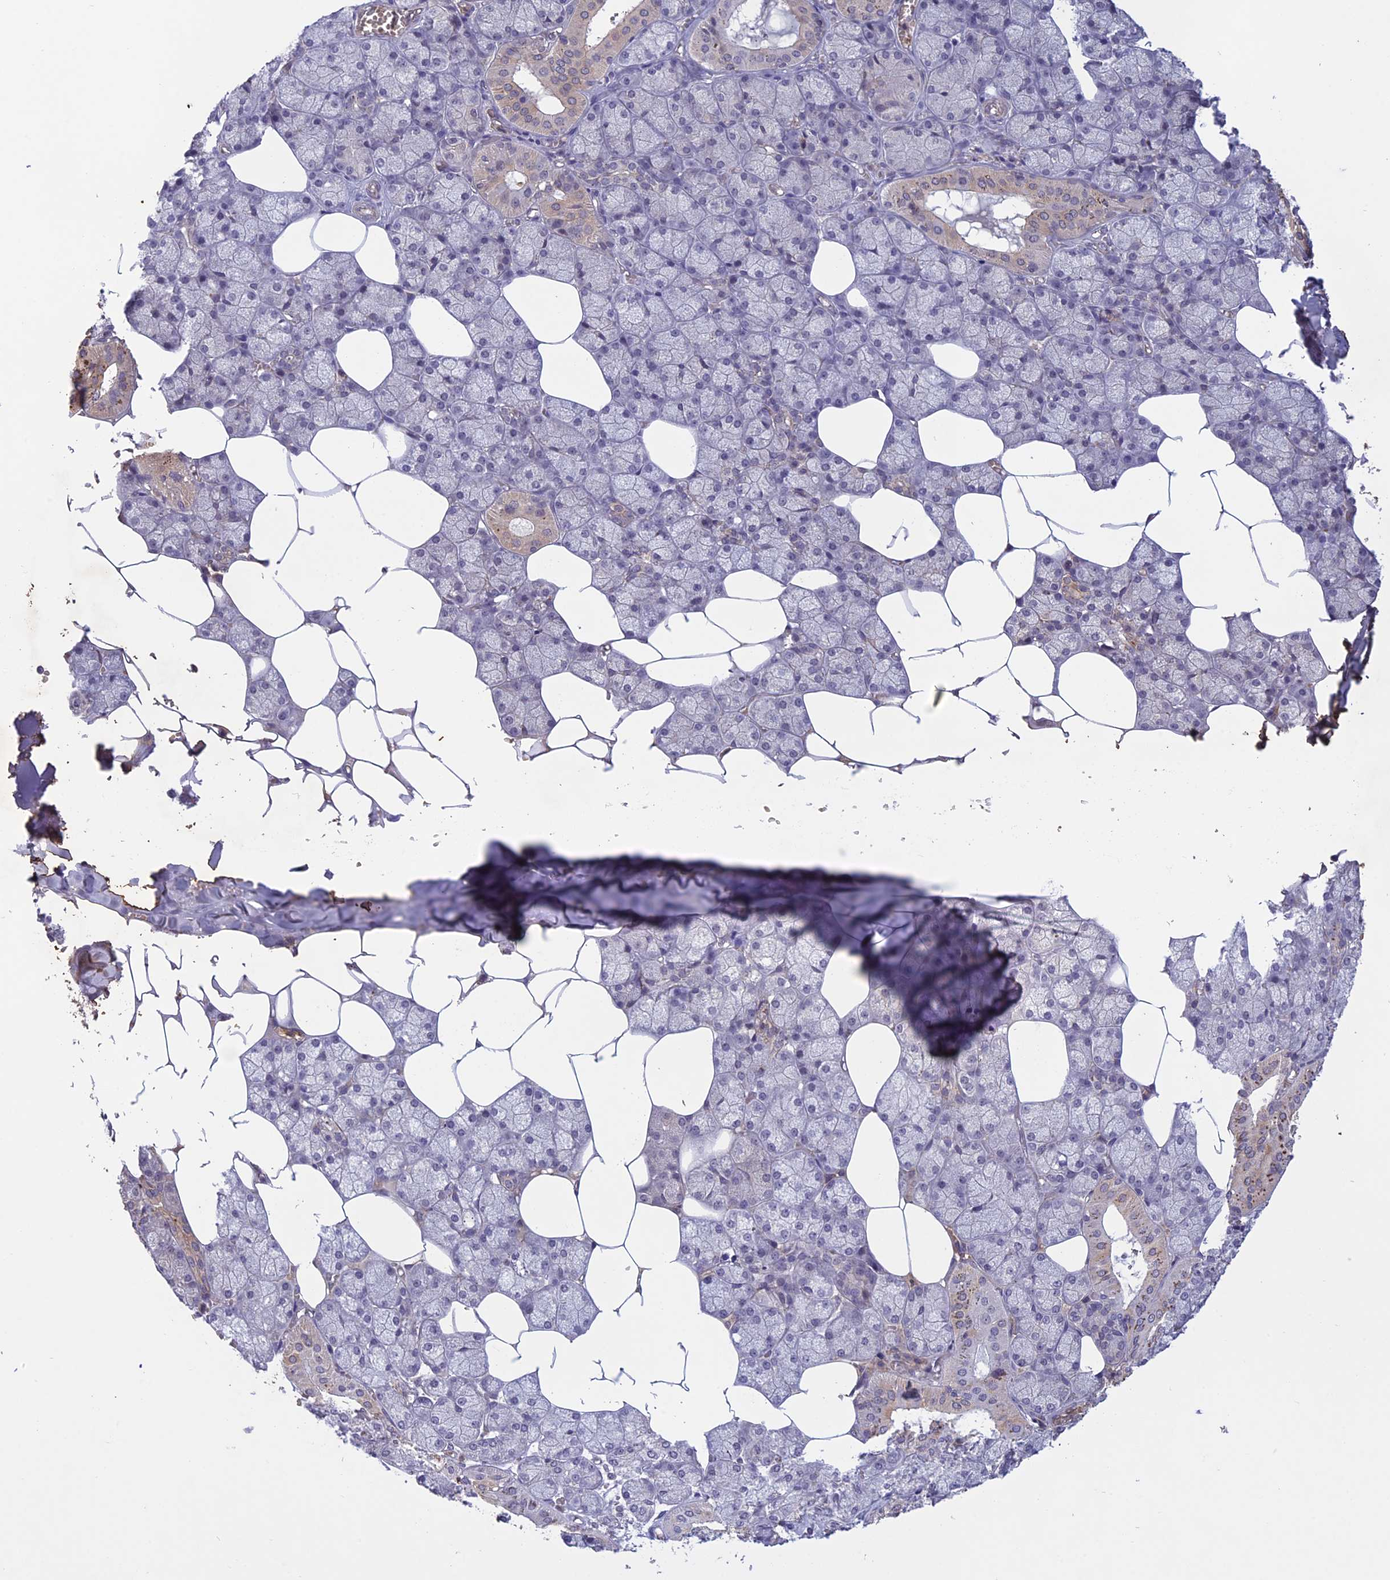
{"staining": {"intensity": "strong", "quantity": "<25%", "location": "cytoplasmic/membranous"}, "tissue": "salivary gland", "cell_type": "Glandular cells", "image_type": "normal", "snomed": [{"axis": "morphology", "description": "Normal tissue, NOS"}, {"axis": "topography", "description": "Salivary gland"}], "caption": "IHC (DAB (3,3'-diaminobenzidine)) staining of benign human salivary gland exhibits strong cytoplasmic/membranous protein positivity in approximately <25% of glandular cells. The staining is performed using DAB brown chromogen to label protein expression. The nuclei are counter-stained blue using hematoxylin.", "gene": "ADO", "patient": {"sex": "male", "age": 62}}